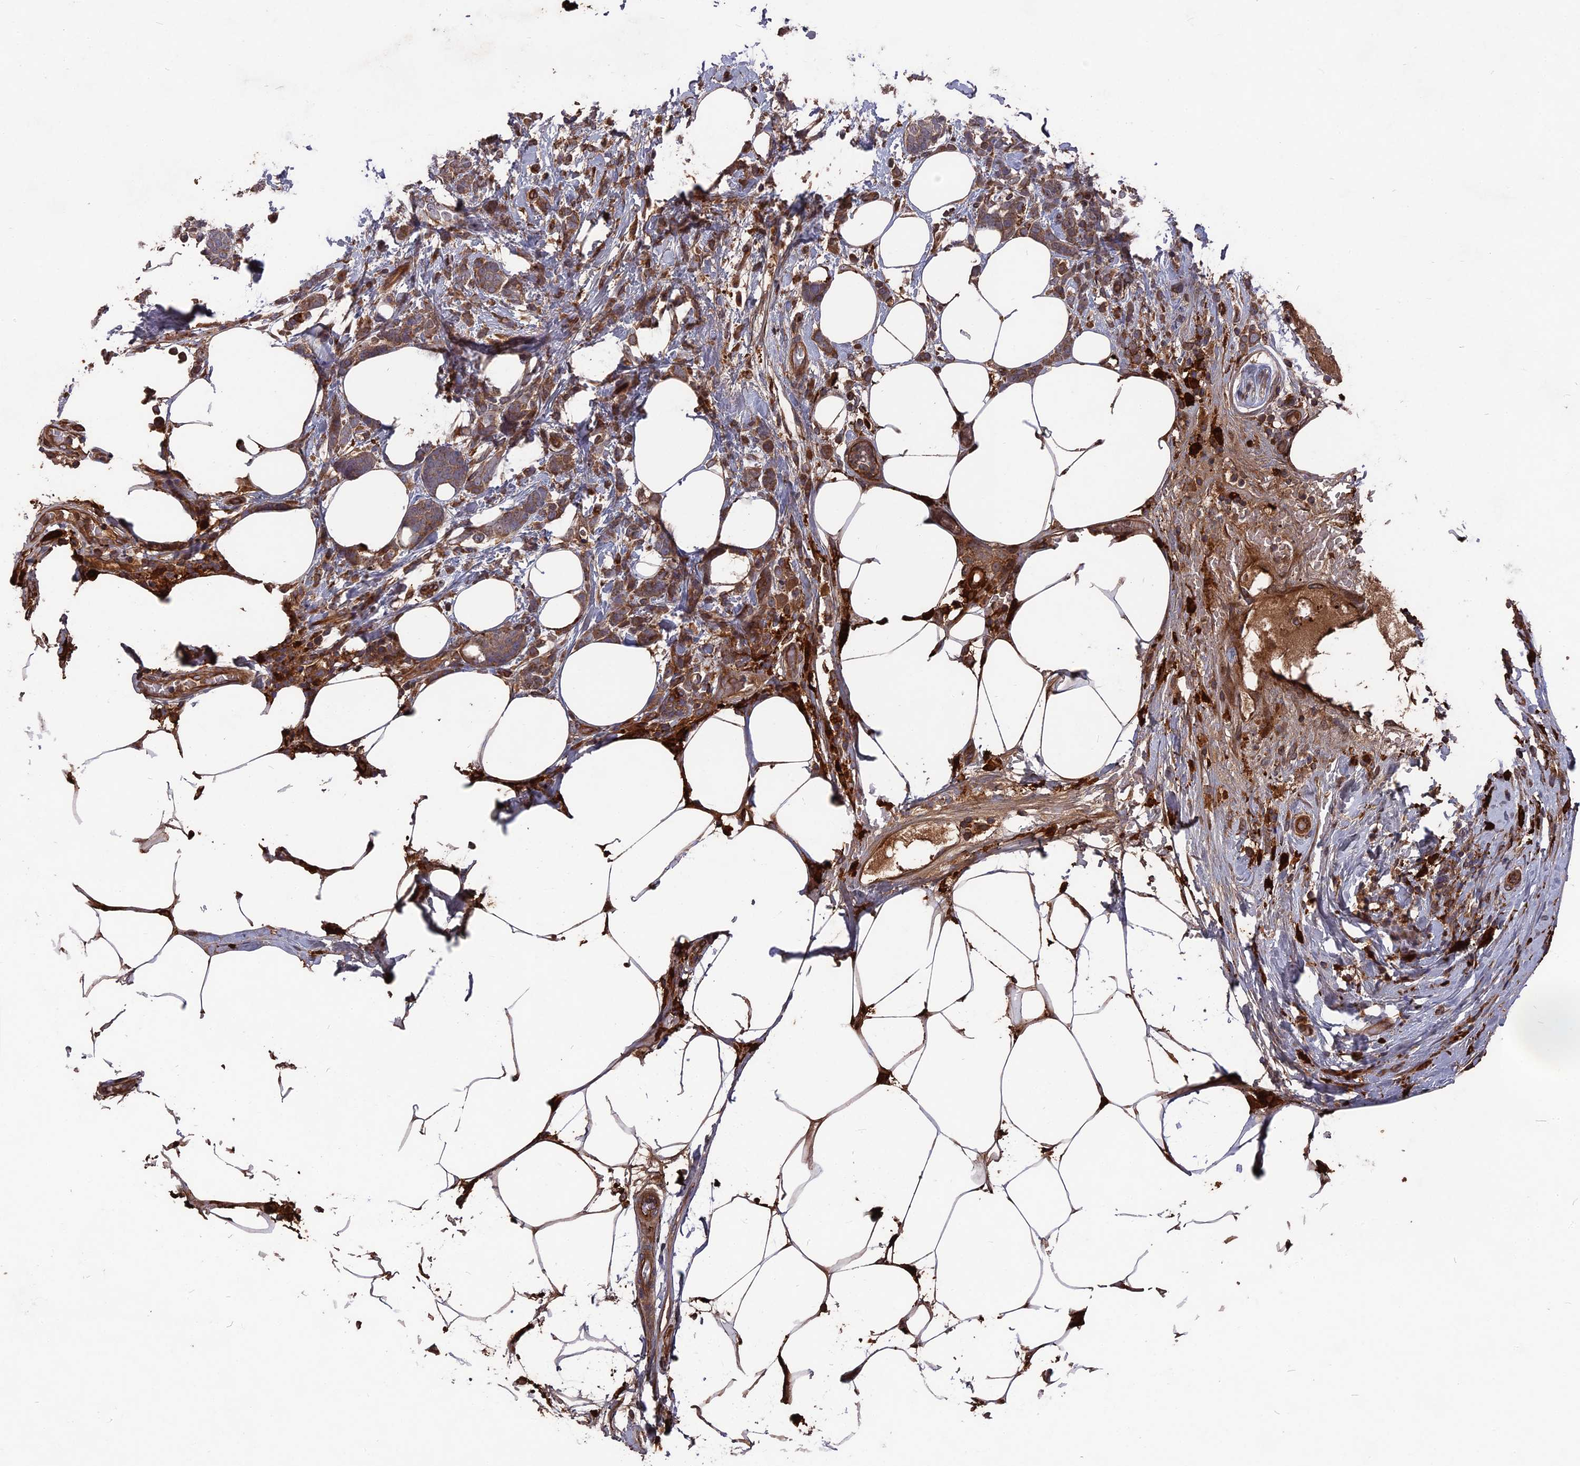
{"staining": {"intensity": "moderate", "quantity": ">75%", "location": "cytoplasmic/membranous"}, "tissue": "breast cancer", "cell_type": "Tumor cells", "image_type": "cancer", "snomed": [{"axis": "morphology", "description": "Lobular carcinoma"}, {"axis": "topography", "description": "Breast"}], "caption": "There is medium levels of moderate cytoplasmic/membranous staining in tumor cells of breast cancer (lobular carcinoma), as demonstrated by immunohistochemical staining (brown color).", "gene": "DEF8", "patient": {"sex": "female", "age": 58}}